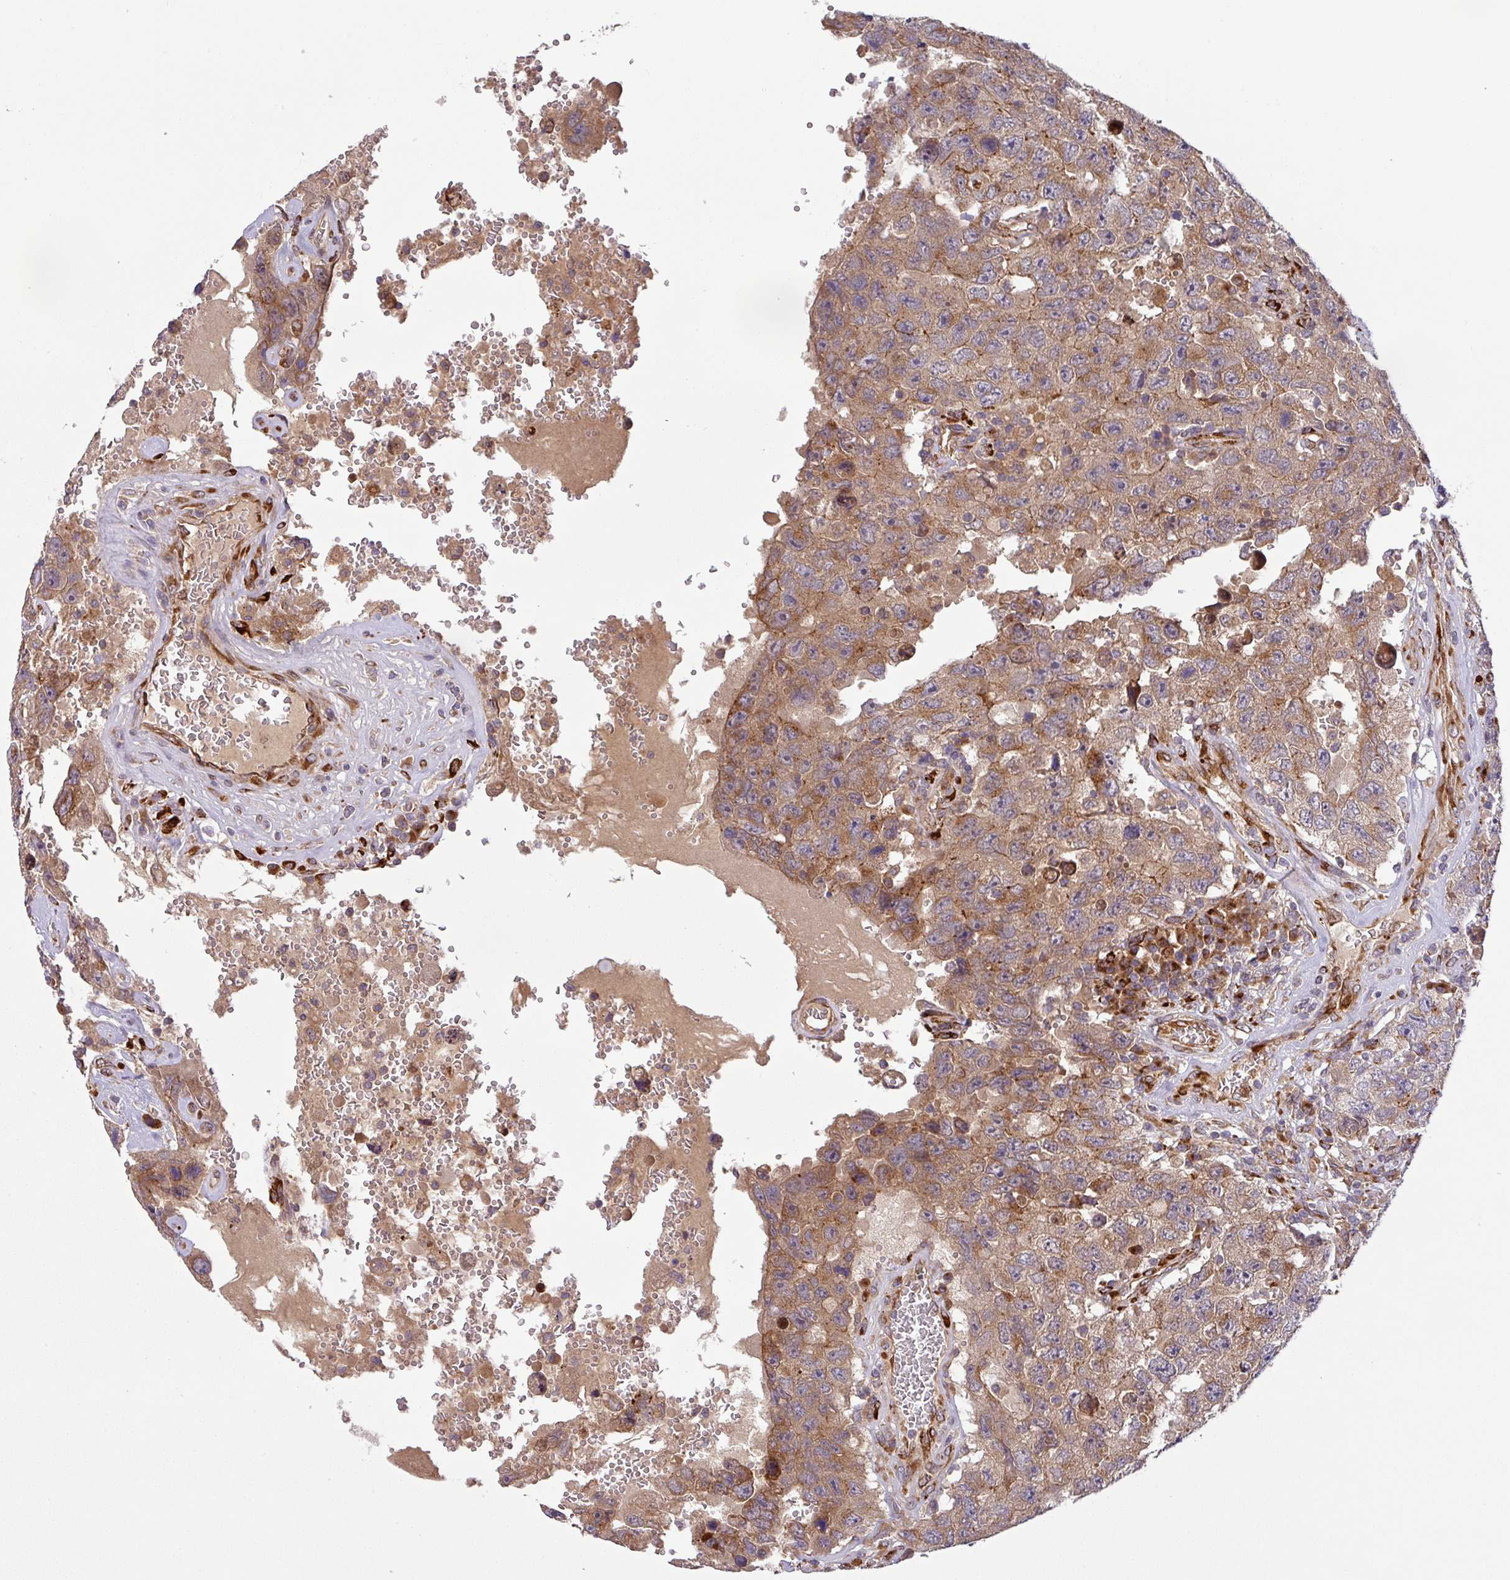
{"staining": {"intensity": "moderate", "quantity": ">75%", "location": "cytoplasmic/membranous"}, "tissue": "testis cancer", "cell_type": "Tumor cells", "image_type": "cancer", "snomed": [{"axis": "morphology", "description": "Carcinoma, Embryonal, NOS"}, {"axis": "topography", "description": "Testis"}], "caption": "Testis embryonal carcinoma stained with a brown dye displays moderate cytoplasmic/membranous positive positivity in approximately >75% of tumor cells.", "gene": "ART1", "patient": {"sex": "male", "age": 26}}